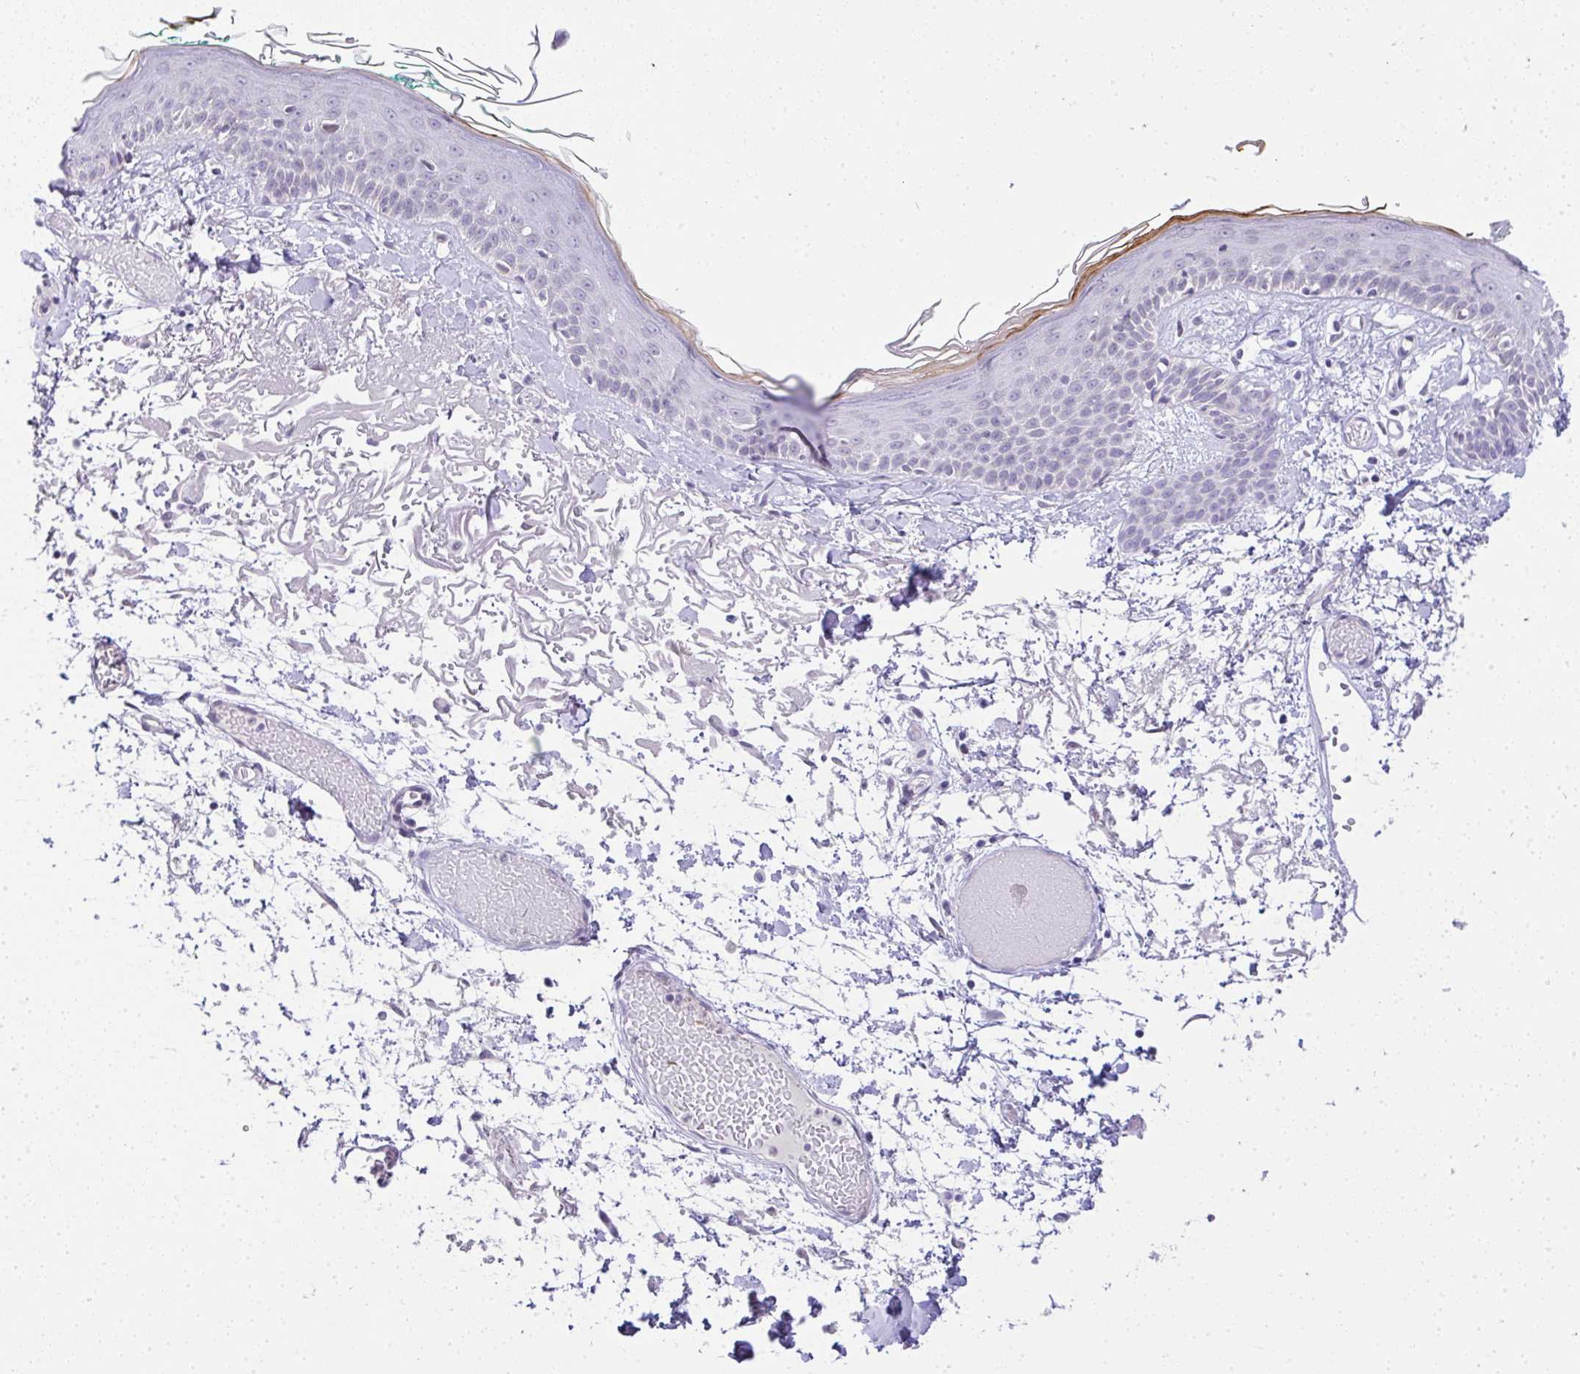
{"staining": {"intensity": "negative", "quantity": "none", "location": "none"}, "tissue": "skin", "cell_type": "Fibroblasts", "image_type": "normal", "snomed": [{"axis": "morphology", "description": "Normal tissue, NOS"}, {"axis": "topography", "description": "Skin"}], "caption": "The micrograph demonstrates no staining of fibroblasts in unremarkable skin.", "gene": "FAM177A1", "patient": {"sex": "male", "age": 79}}